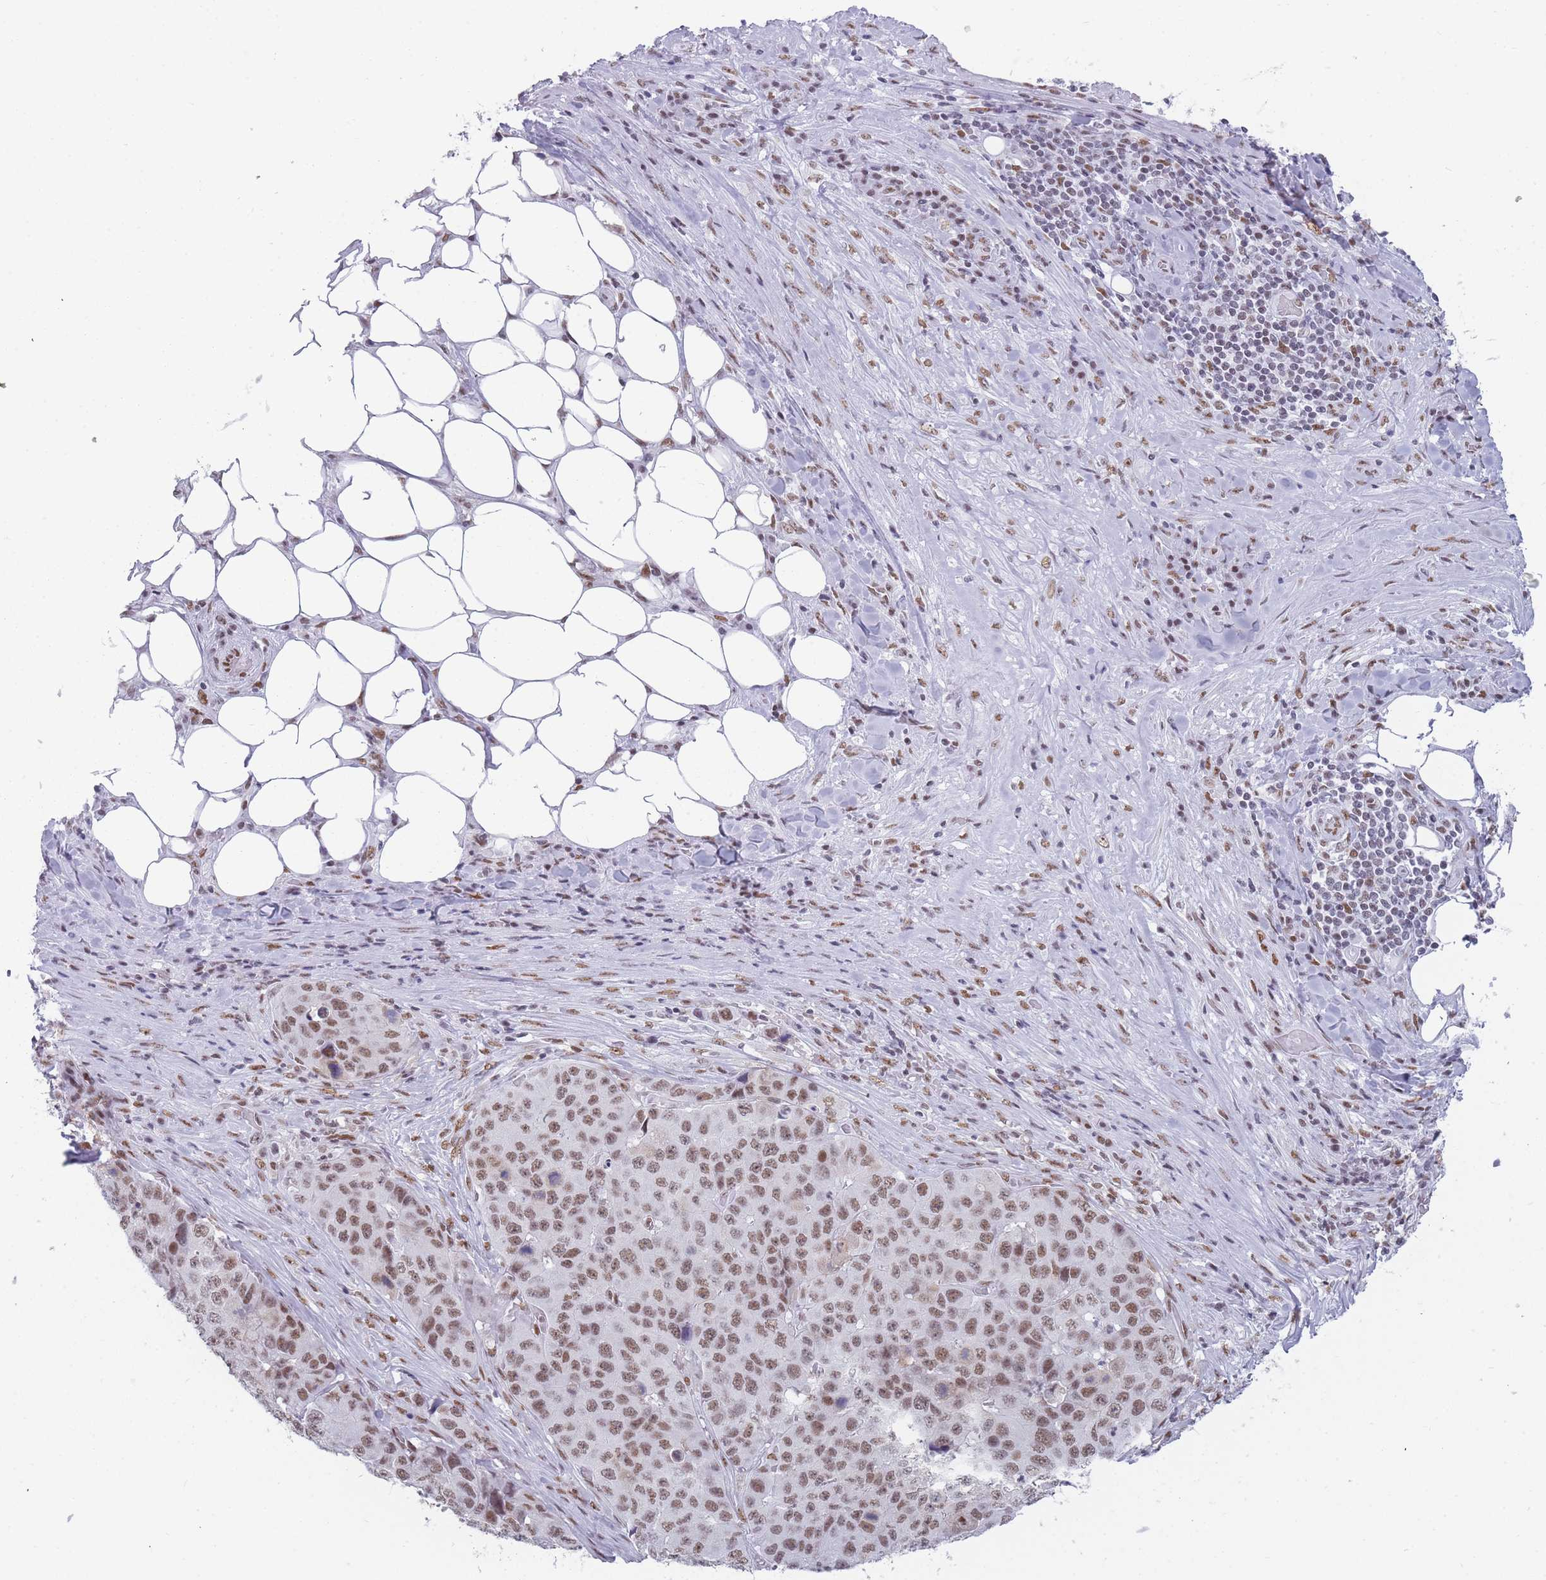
{"staining": {"intensity": "moderate", "quantity": ">75%", "location": "nuclear"}, "tissue": "stomach cancer", "cell_type": "Tumor cells", "image_type": "cancer", "snomed": [{"axis": "morphology", "description": "Adenocarcinoma, NOS"}, {"axis": "topography", "description": "Stomach"}], "caption": "Approximately >75% of tumor cells in human stomach cancer demonstrate moderate nuclear protein staining as visualized by brown immunohistochemical staining.", "gene": "HNRNPUL1", "patient": {"sex": "male", "age": 71}}